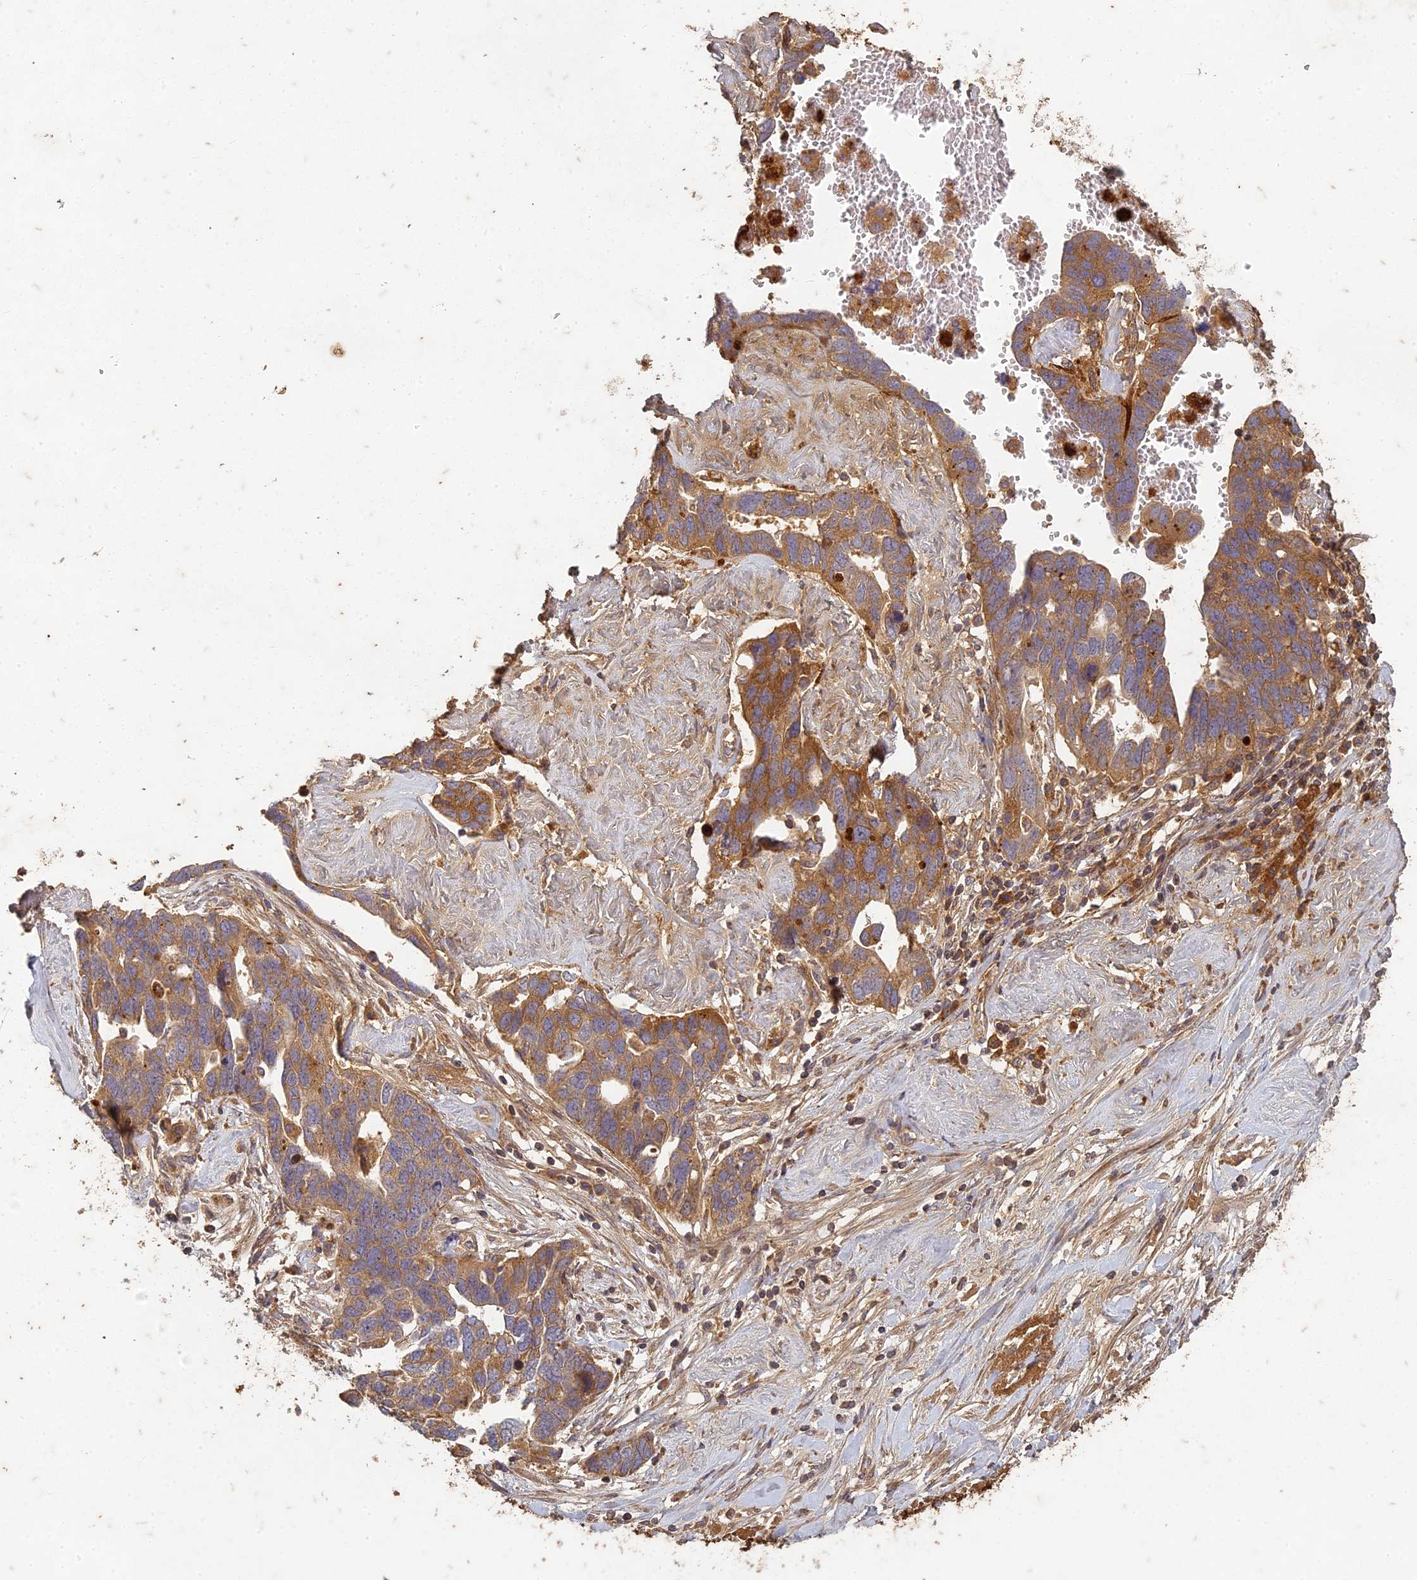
{"staining": {"intensity": "moderate", "quantity": ">75%", "location": "cytoplasmic/membranous"}, "tissue": "ovarian cancer", "cell_type": "Tumor cells", "image_type": "cancer", "snomed": [{"axis": "morphology", "description": "Cystadenocarcinoma, serous, NOS"}, {"axis": "topography", "description": "Ovary"}], "caption": "A medium amount of moderate cytoplasmic/membranous positivity is seen in approximately >75% of tumor cells in ovarian serous cystadenocarcinoma tissue. The protein of interest is shown in brown color, while the nuclei are stained blue.", "gene": "TCF25", "patient": {"sex": "female", "age": 54}}